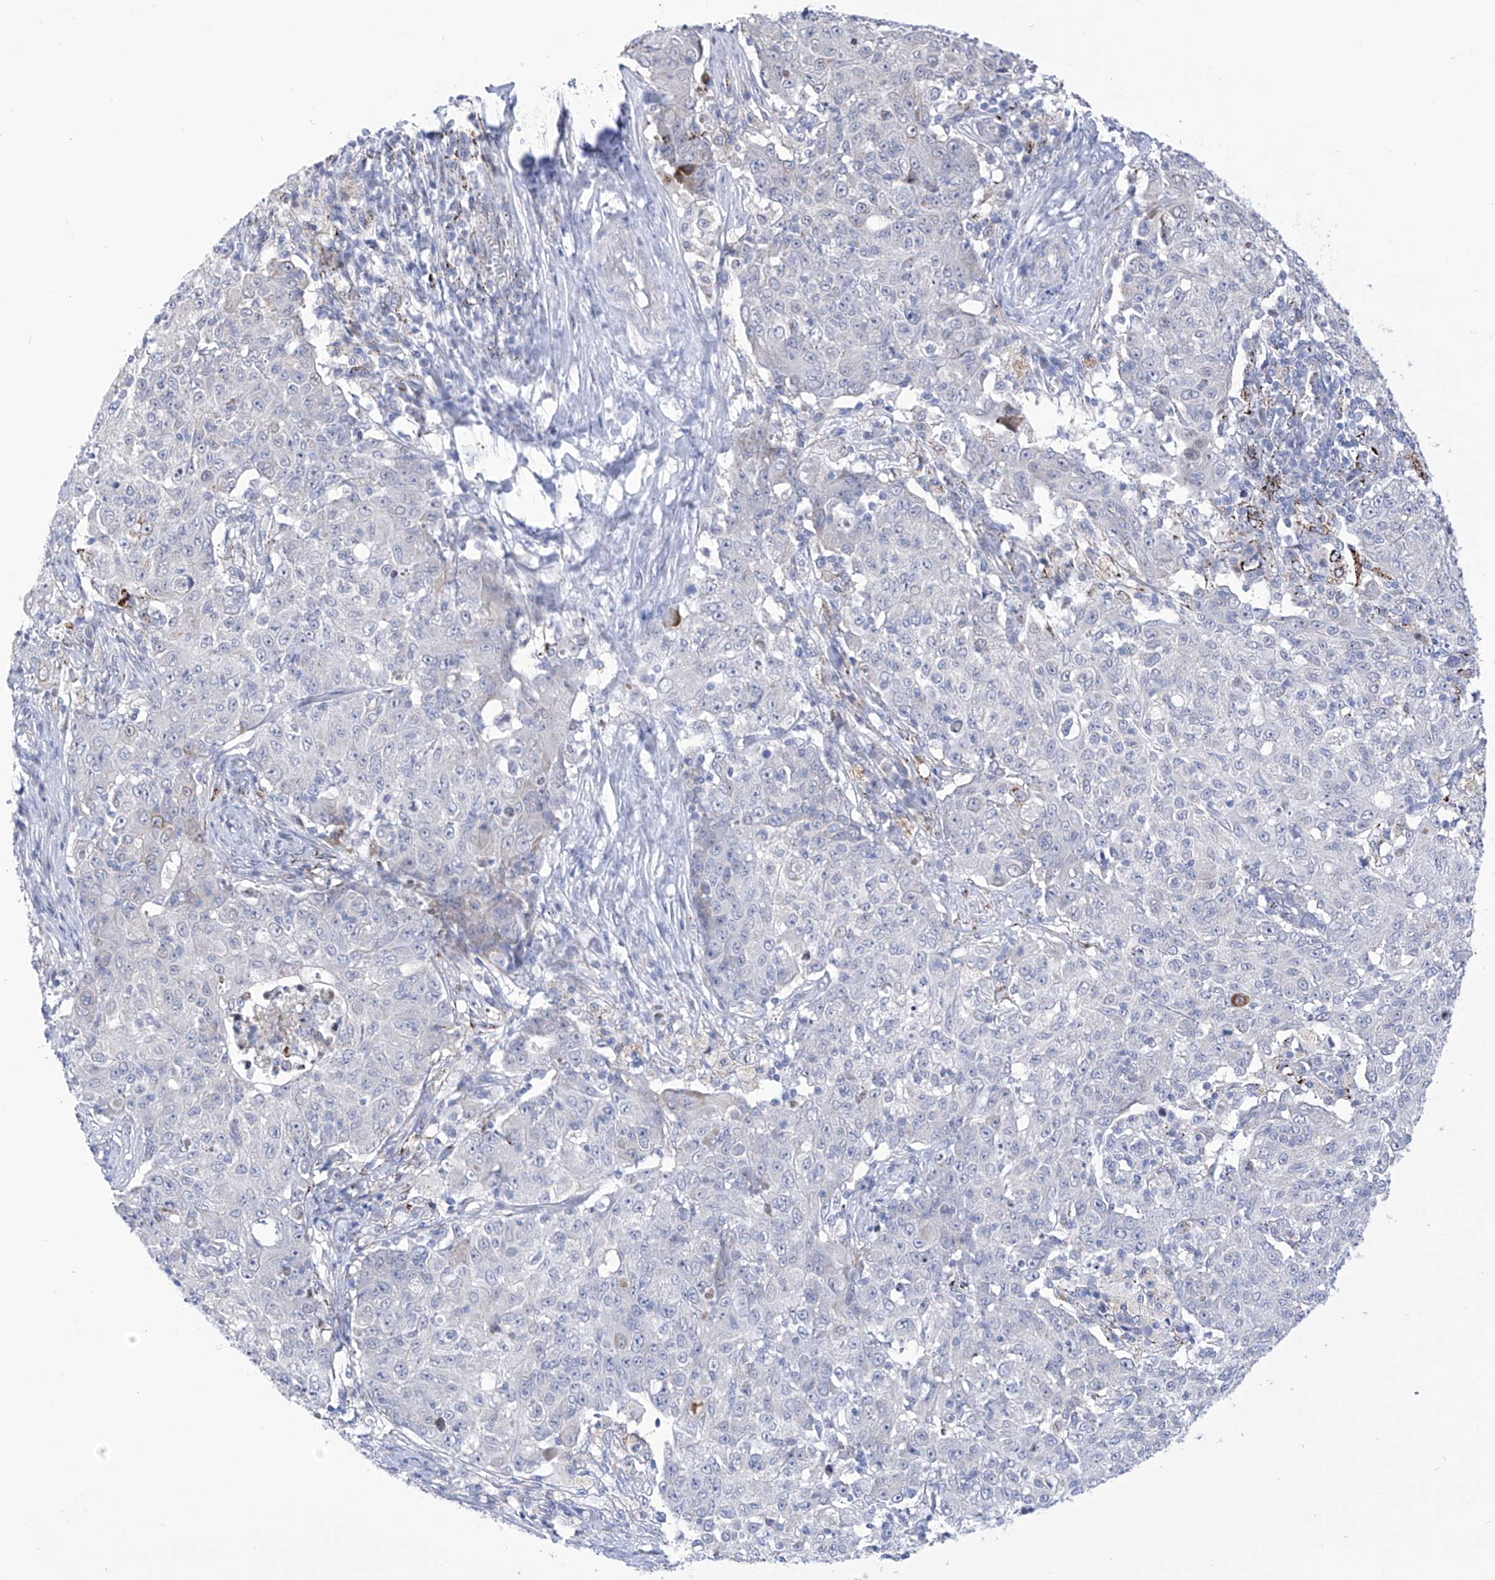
{"staining": {"intensity": "negative", "quantity": "none", "location": "none"}, "tissue": "ovarian cancer", "cell_type": "Tumor cells", "image_type": "cancer", "snomed": [{"axis": "morphology", "description": "Carcinoma, endometroid"}, {"axis": "topography", "description": "Ovary"}], "caption": "An immunohistochemistry (IHC) micrograph of ovarian cancer is shown. There is no staining in tumor cells of ovarian cancer. (Immunohistochemistry, brightfield microscopy, high magnification).", "gene": "C1orf87", "patient": {"sex": "female", "age": 42}}